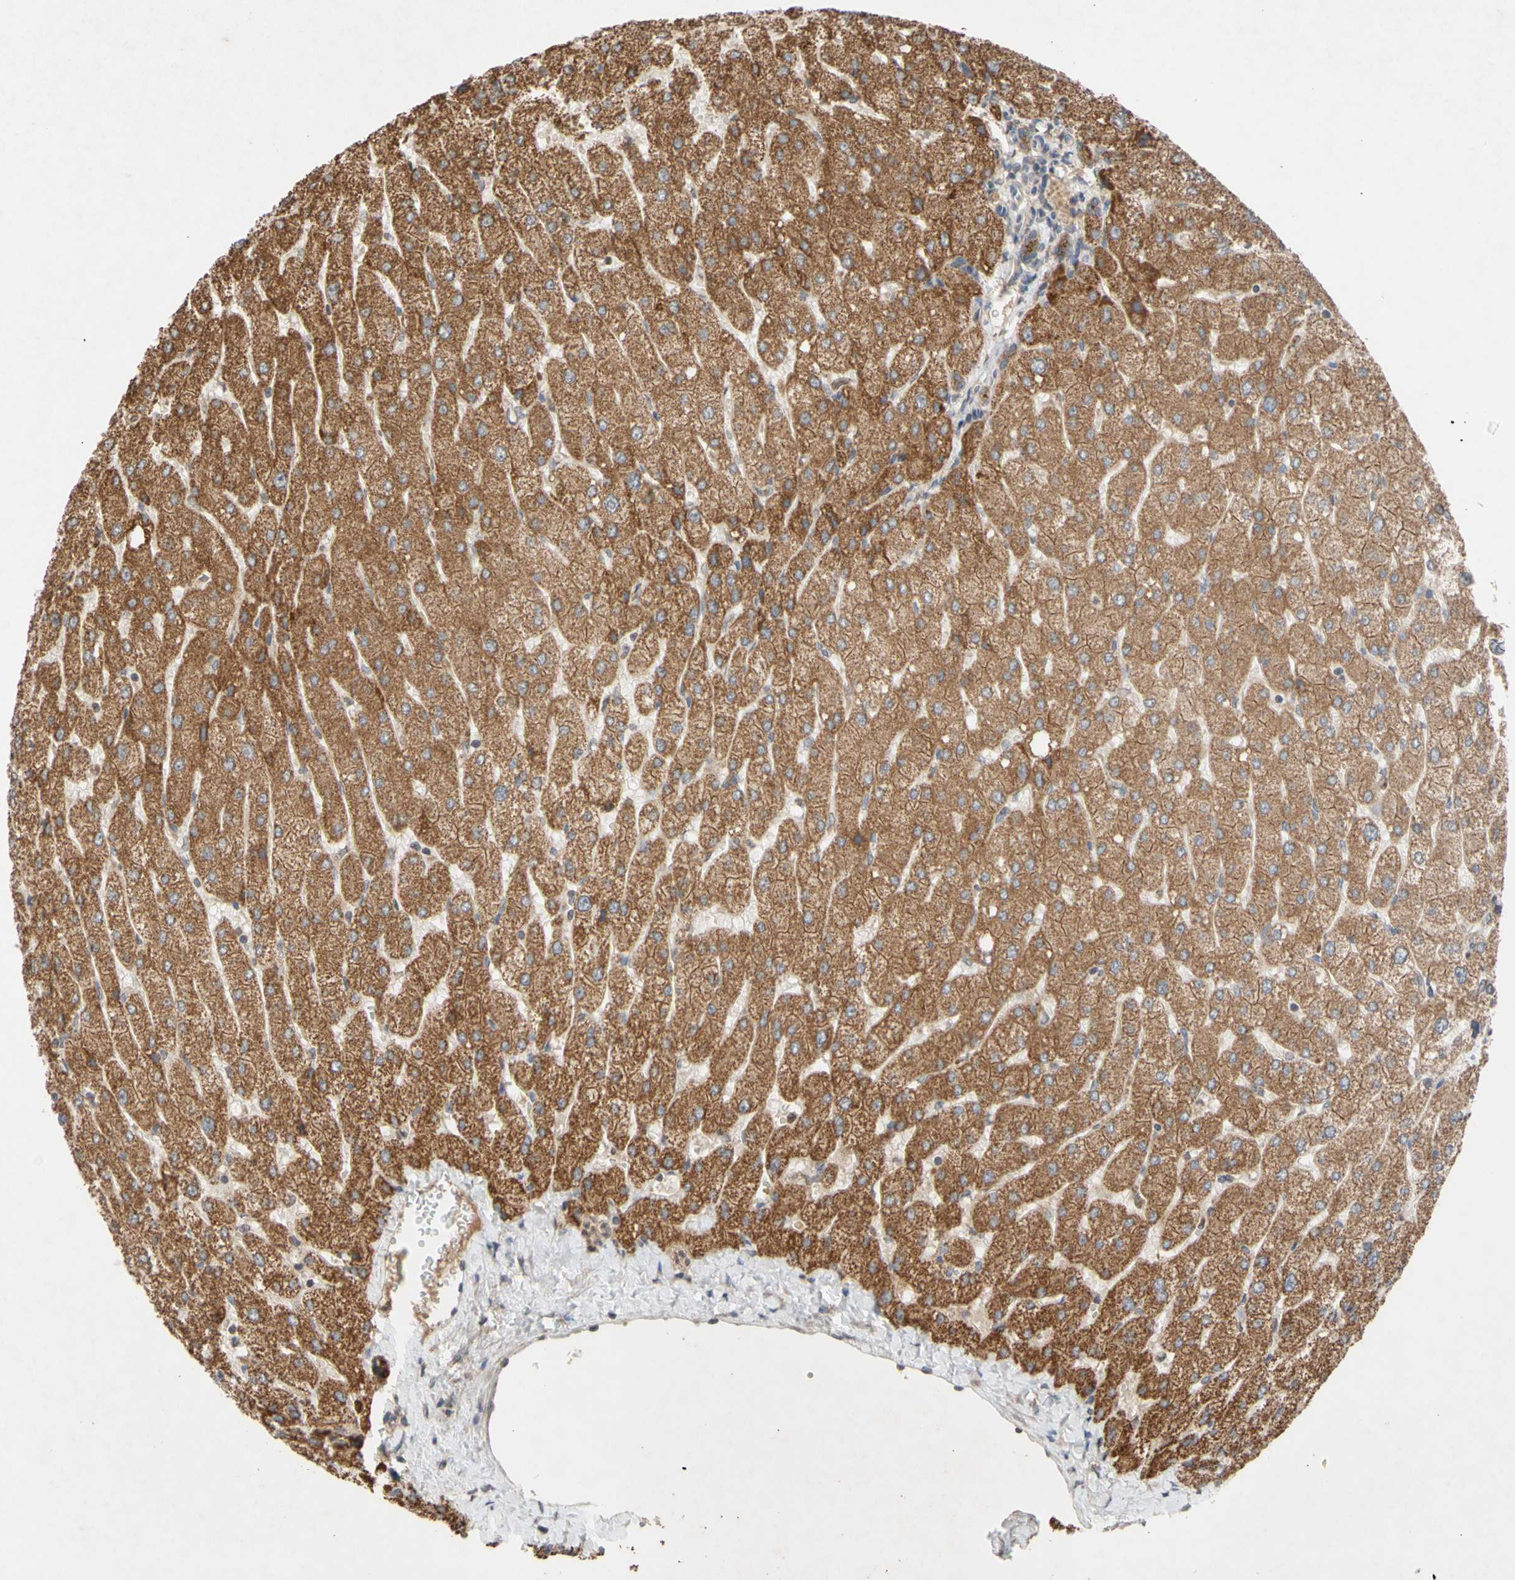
{"staining": {"intensity": "moderate", "quantity": ">75%", "location": "cytoplasmic/membranous"}, "tissue": "liver", "cell_type": "Cholangiocytes", "image_type": "normal", "snomed": [{"axis": "morphology", "description": "Normal tissue, NOS"}, {"axis": "topography", "description": "Liver"}], "caption": "Immunohistochemistry (IHC) histopathology image of normal liver stained for a protein (brown), which shows medium levels of moderate cytoplasmic/membranous expression in approximately >75% of cholangiocytes.", "gene": "NECTIN3", "patient": {"sex": "male", "age": 55}}